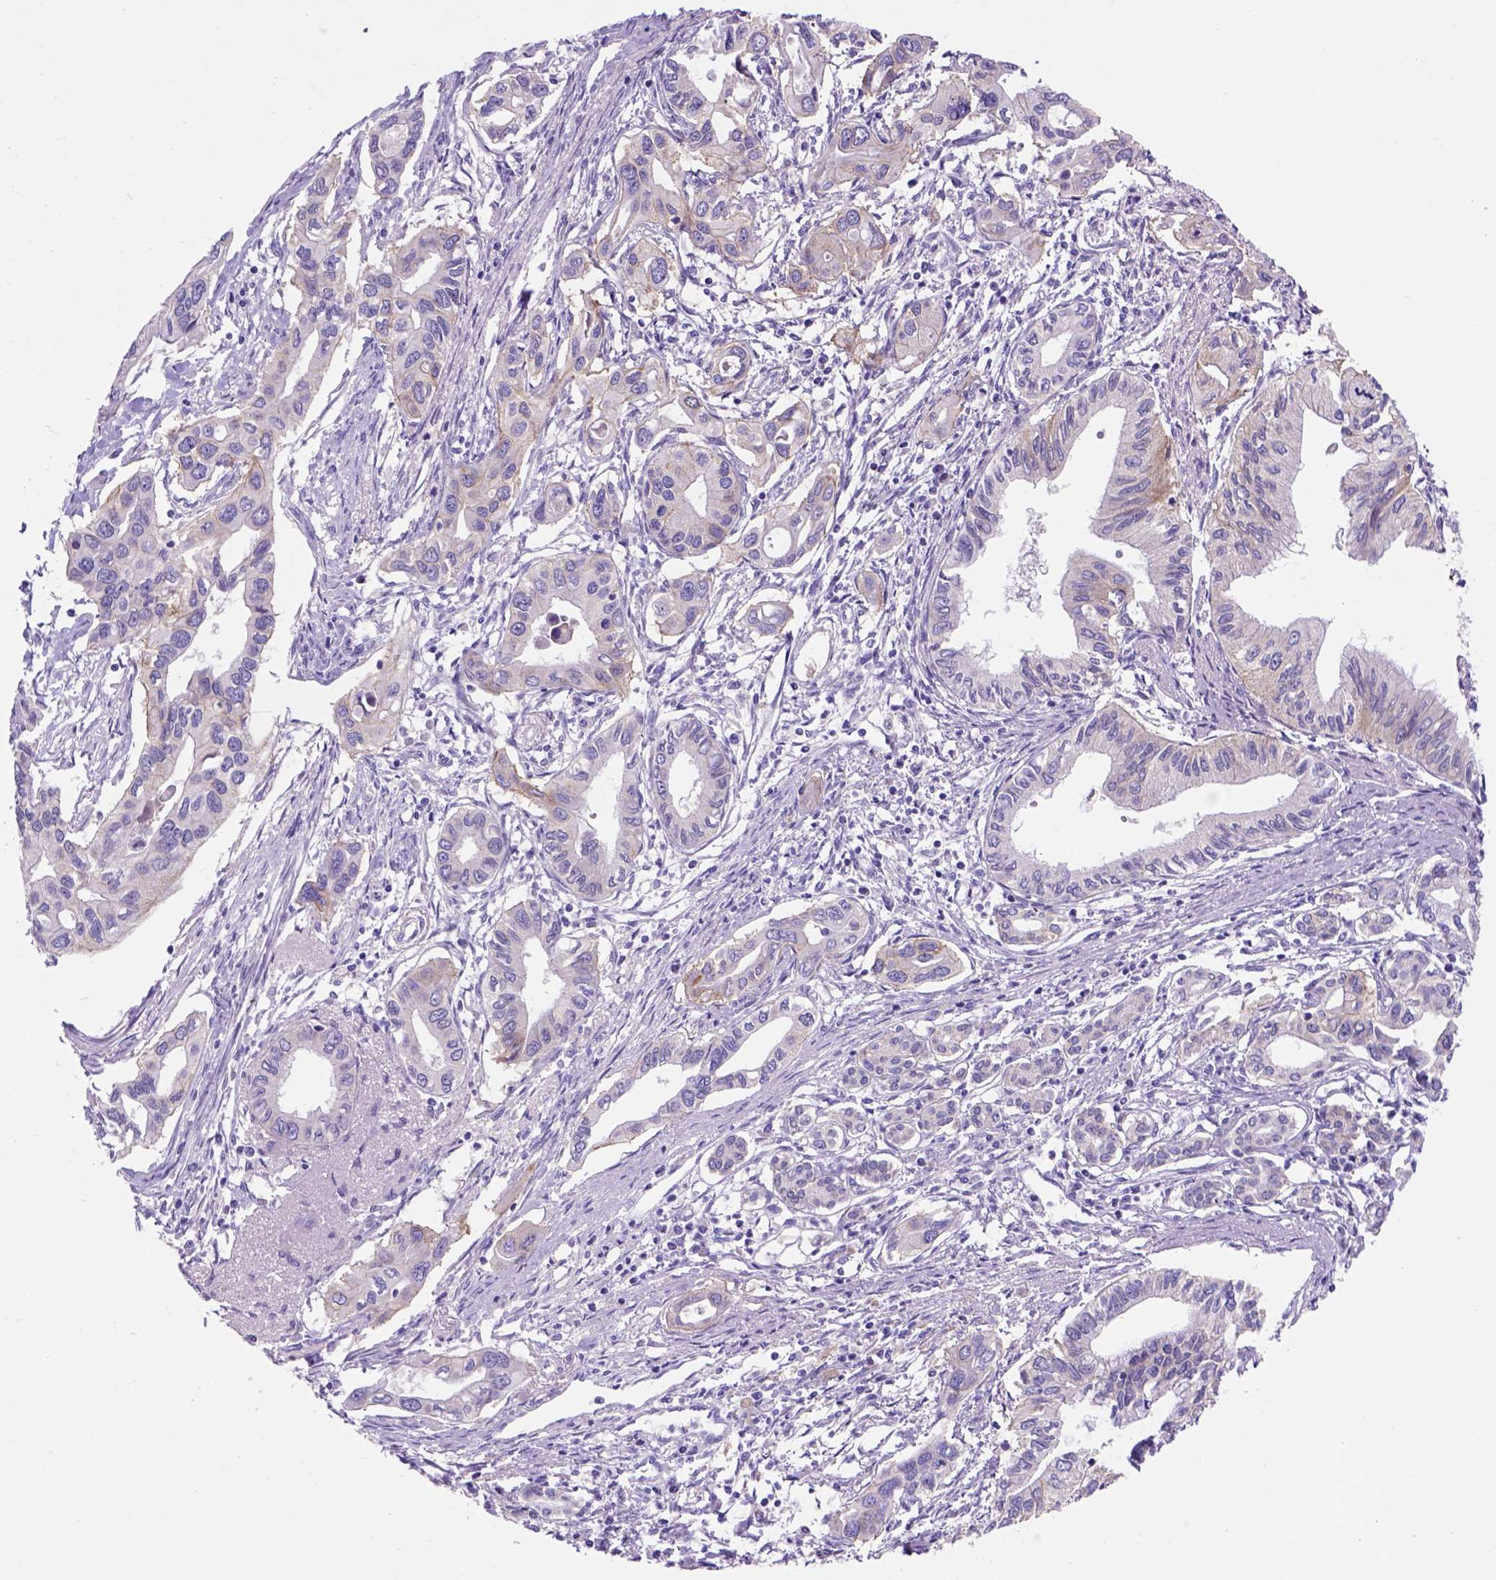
{"staining": {"intensity": "negative", "quantity": "none", "location": "none"}, "tissue": "pancreatic cancer", "cell_type": "Tumor cells", "image_type": "cancer", "snomed": [{"axis": "morphology", "description": "Adenocarcinoma, NOS"}, {"axis": "topography", "description": "Pancreas"}], "caption": "A high-resolution micrograph shows IHC staining of pancreatic cancer, which demonstrates no significant positivity in tumor cells.", "gene": "EGFR", "patient": {"sex": "male", "age": 60}}